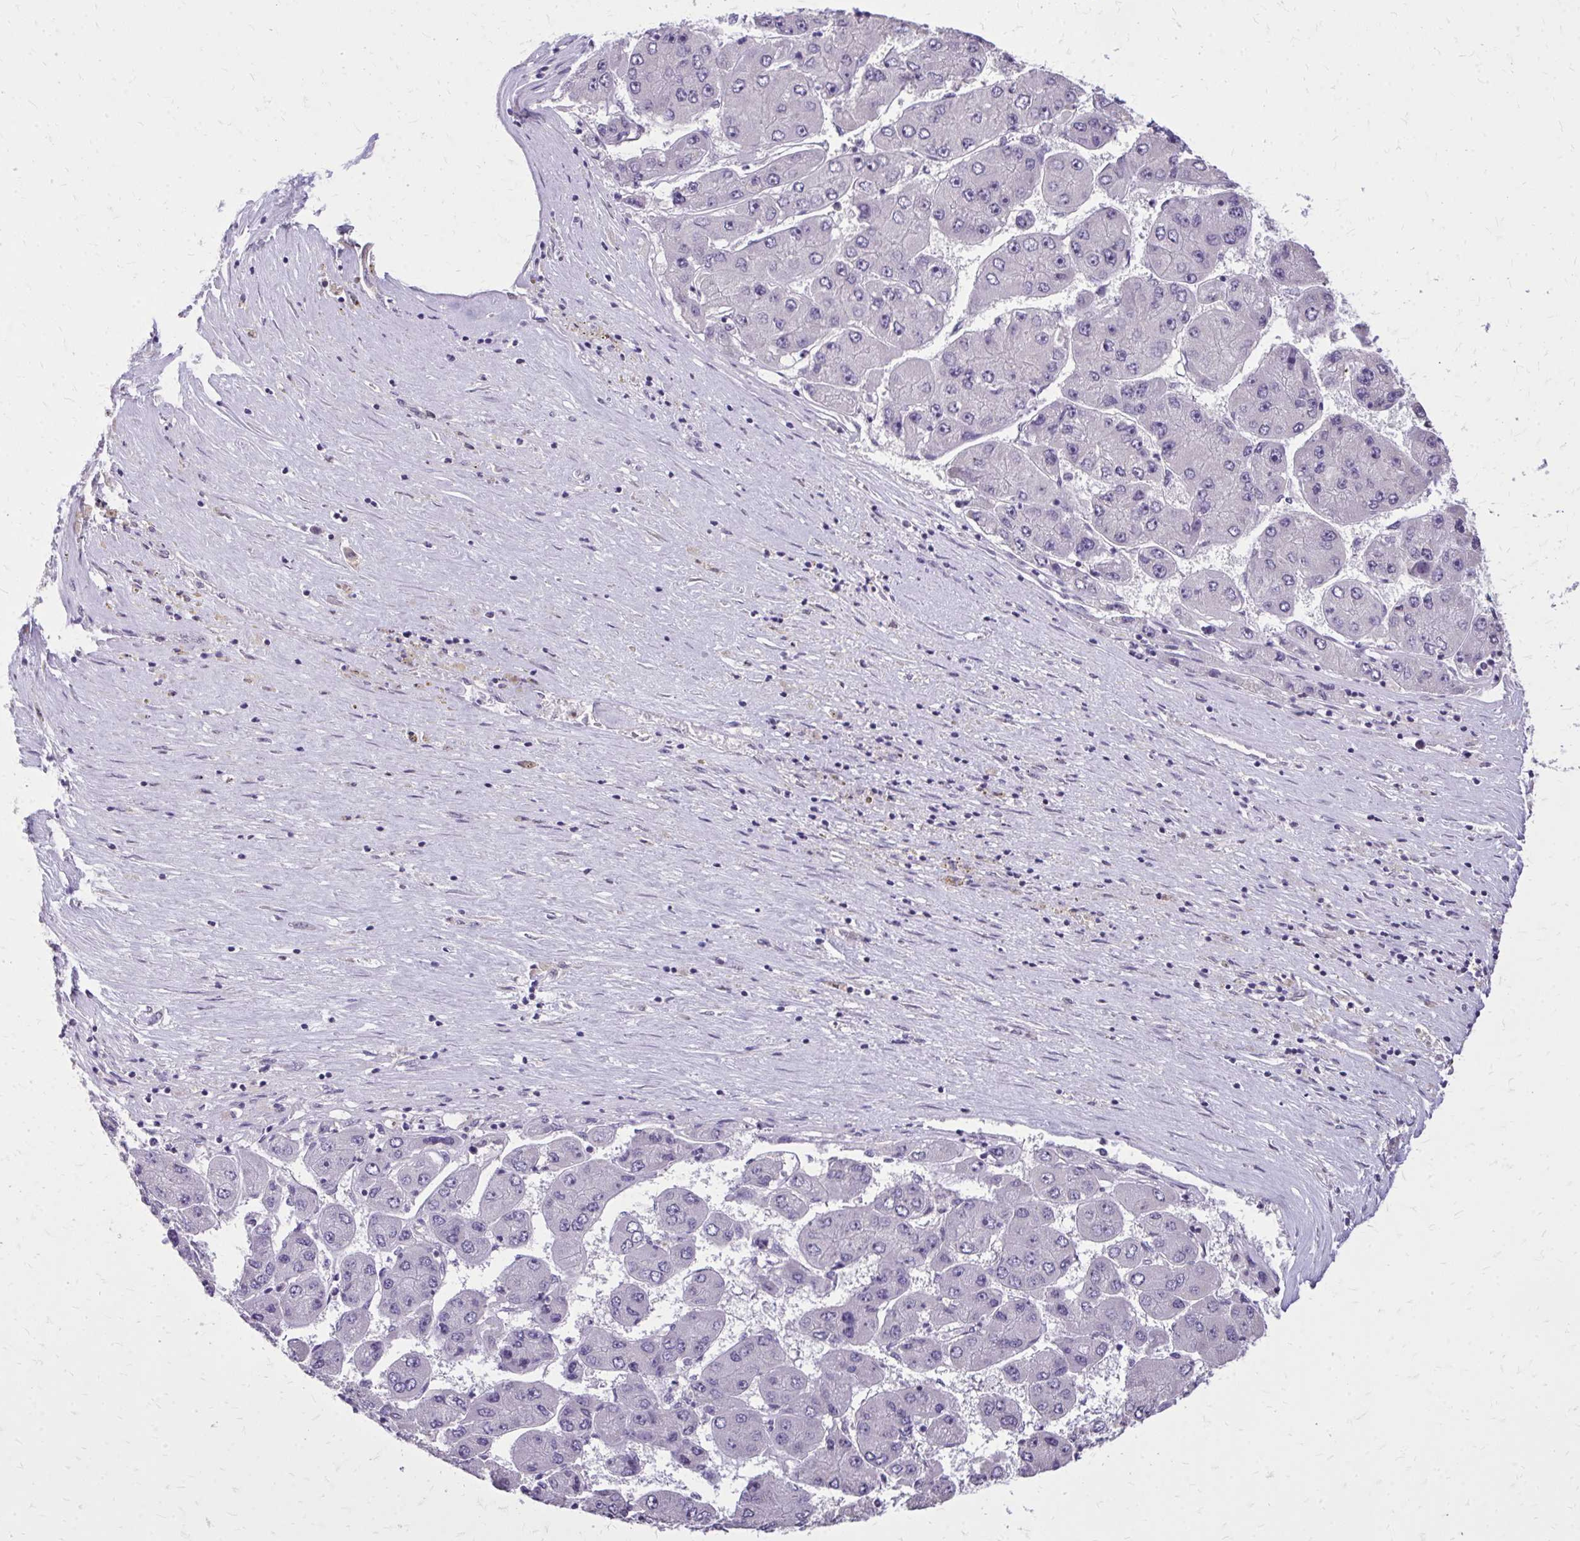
{"staining": {"intensity": "negative", "quantity": "none", "location": "none"}, "tissue": "liver cancer", "cell_type": "Tumor cells", "image_type": "cancer", "snomed": [{"axis": "morphology", "description": "Carcinoma, Hepatocellular, NOS"}, {"axis": "topography", "description": "Liver"}], "caption": "Tumor cells show no significant protein positivity in liver cancer (hepatocellular carcinoma). Nuclei are stained in blue.", "gene": "AKAP5", "patient": {"sex": "female", "age": 61}}